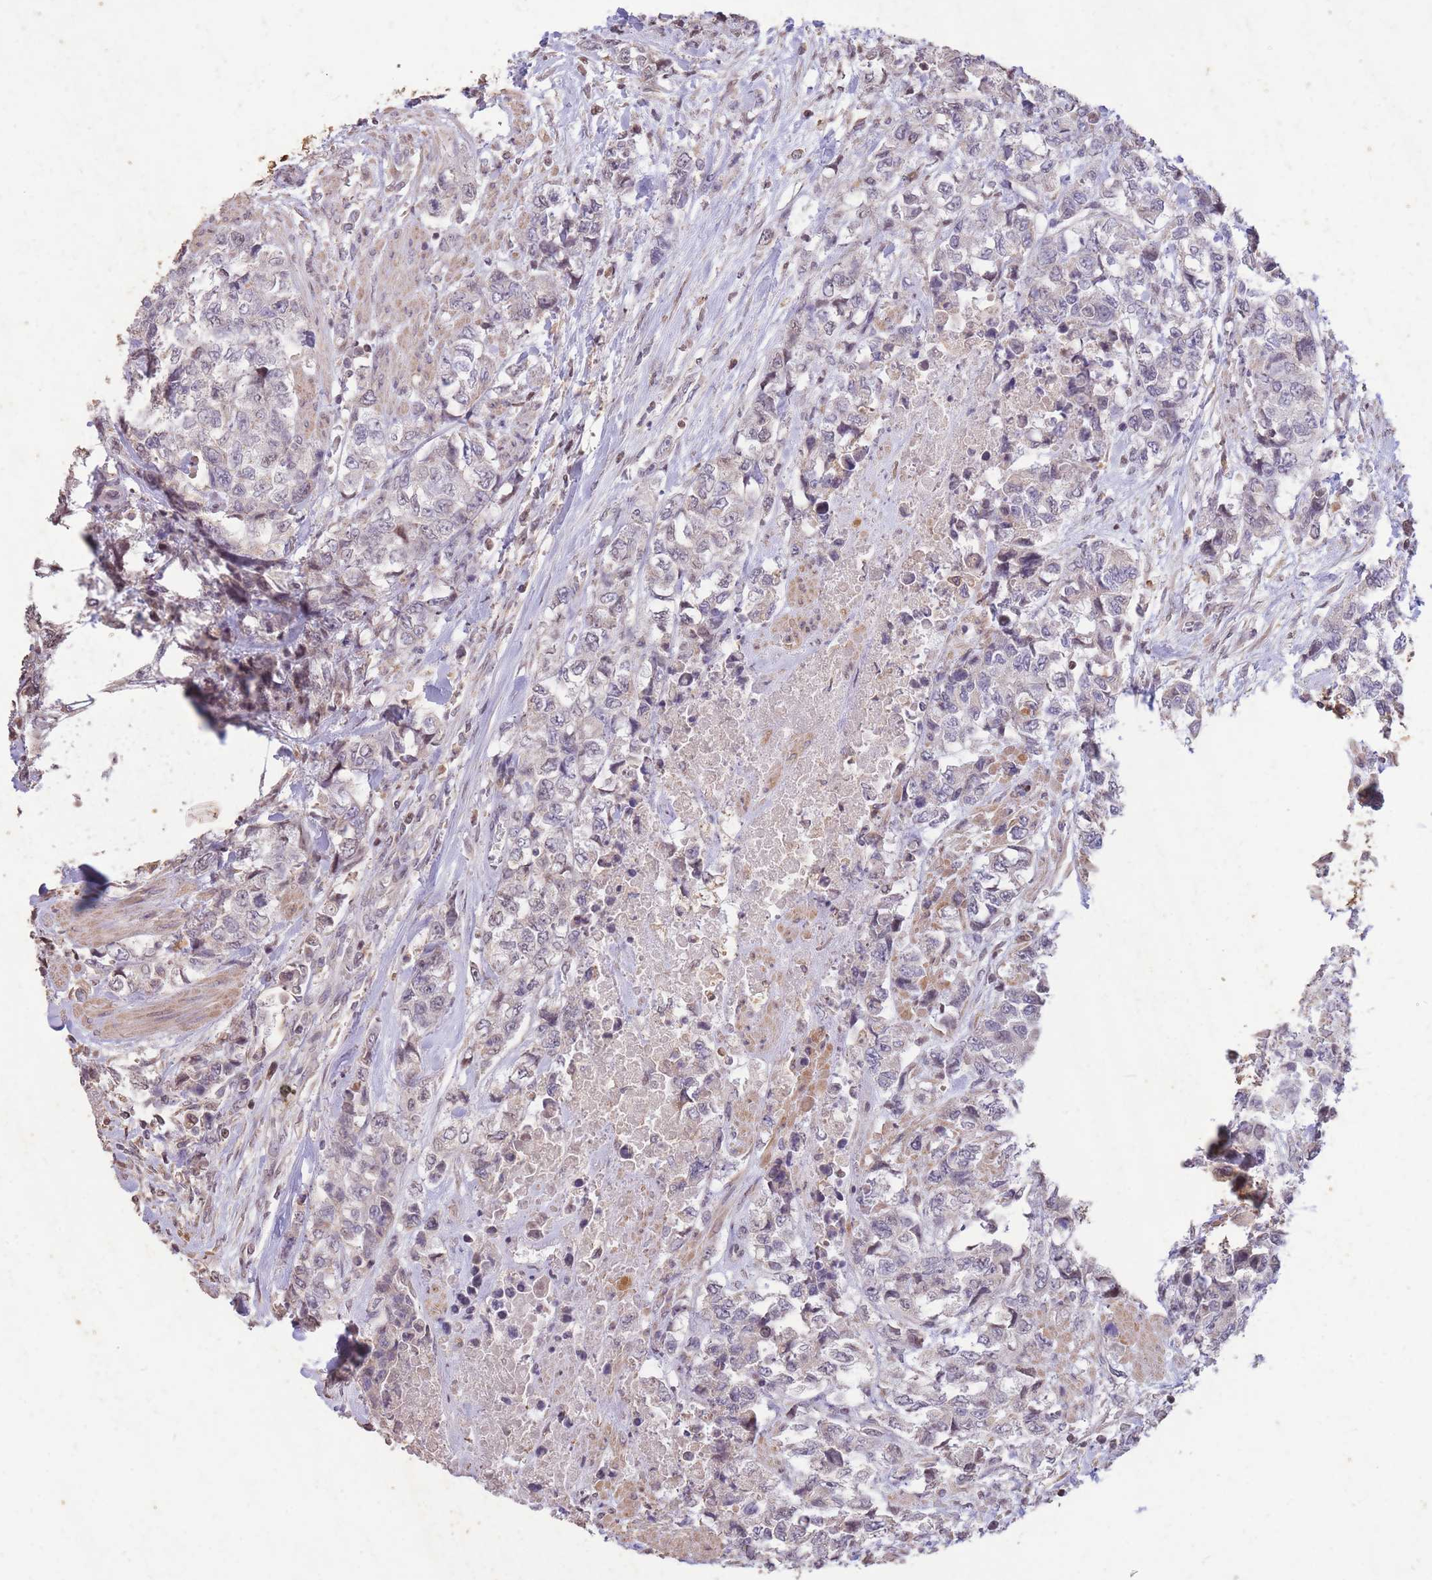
{"staining": {"intensity": "negative", "quantity": "none", "location": "none"}, "tissue": "urothelial cancer", "cell_type": "Tumor cells", "image_type": "cancer", "snomed": [{"axis": "morphology", "description": "Urothelial carcinoma, High grade"}, {"axis": "topography", "description": "Urinary bladder"}], "caption": "An image of urothelial carcinoma (high-grade) stained for a protein demonstrates no brown staining in tumor cells.", "gene": "RGS14", "patient": {"sex": "female", "age": 78}}